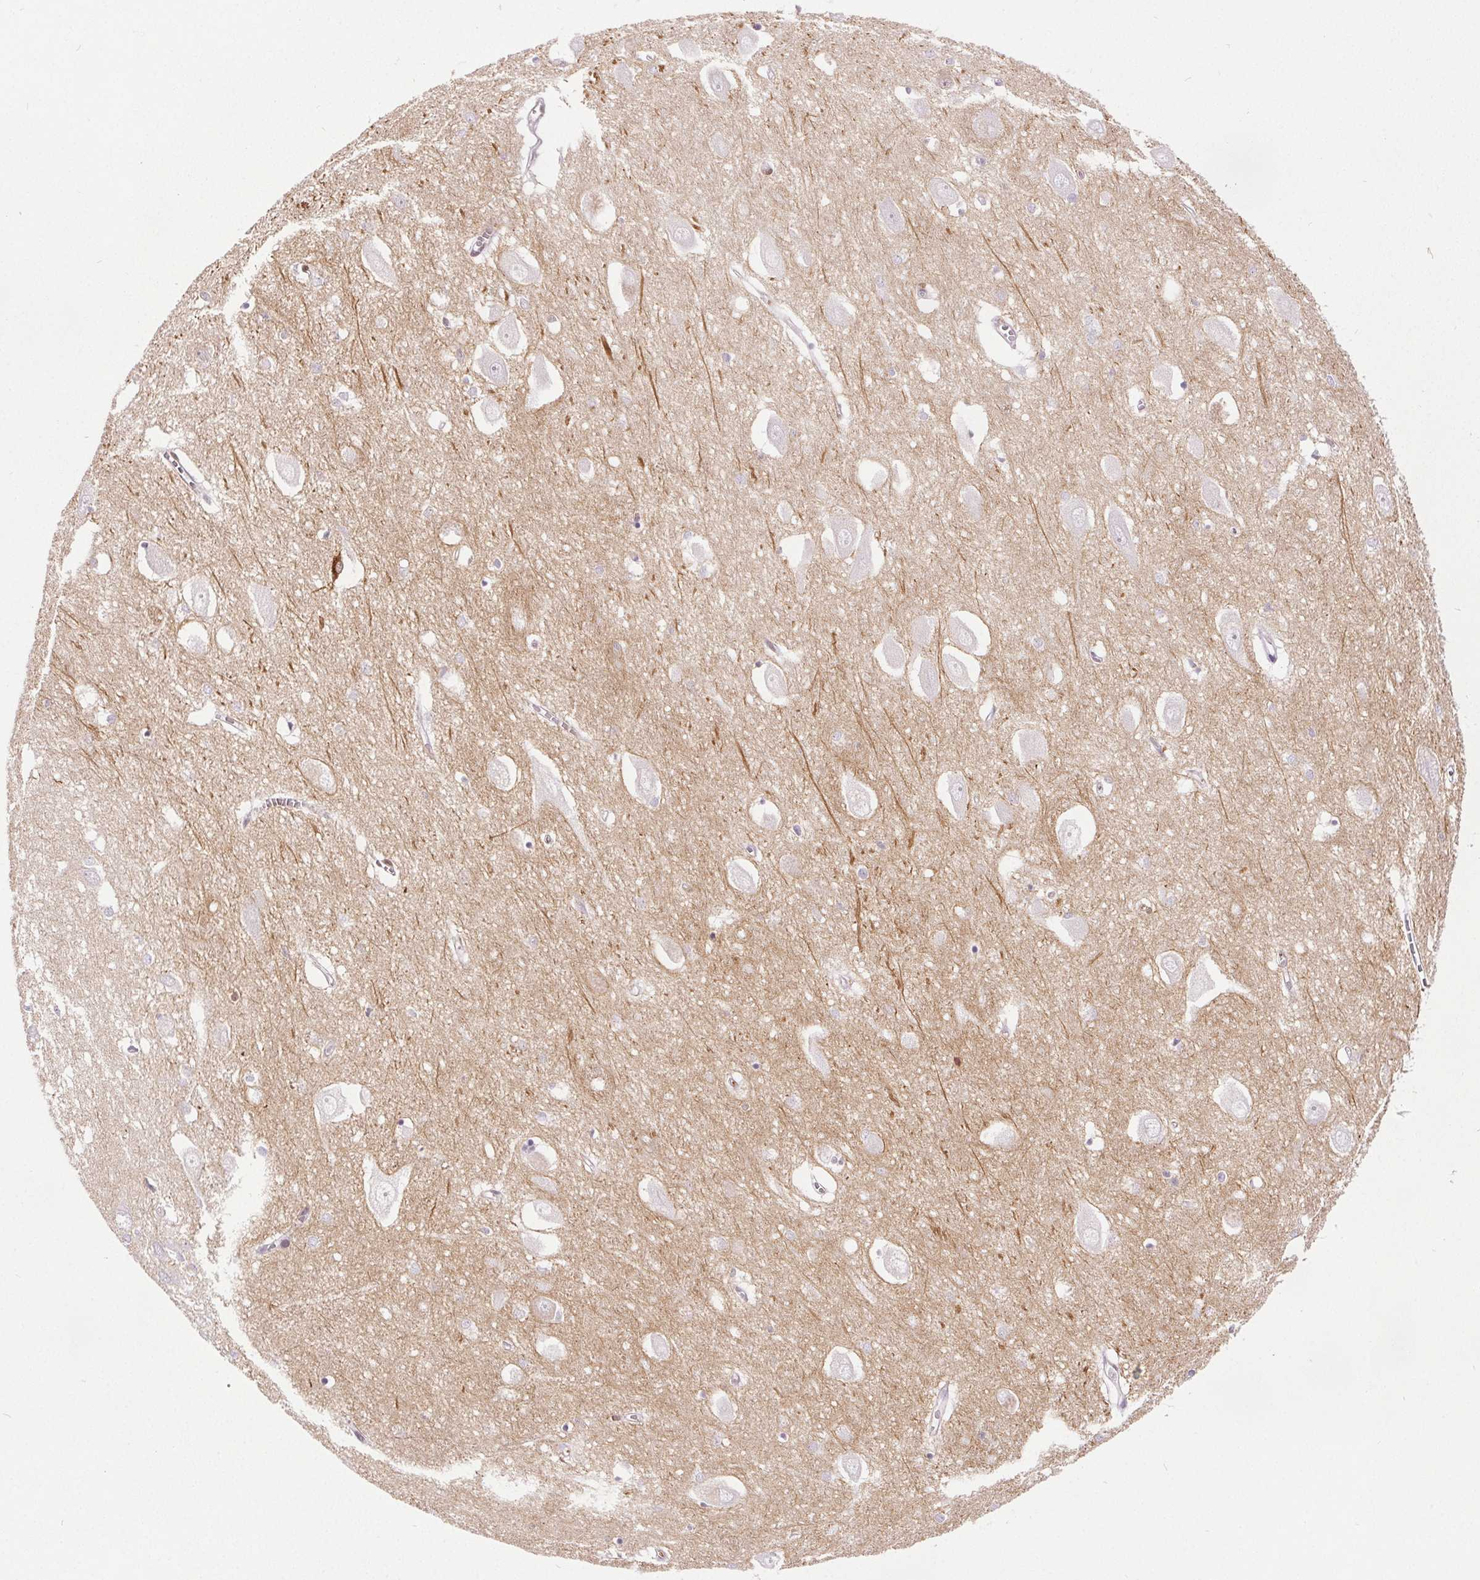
{"staining": {"intensity": "negative", "quantity": "none", "location": "none"}, "tissue": "hippocampus", "cell_type": "Glial cells", "image_type": "normal", "snomed": [{"axis": "morphology", "description": "Normal tissue, NOS"}, {"axis": "topography", "description": "Hippocampus"}], "caption": "Benign hippocampus was stained to show a protein in brown. There is no significant staining in glial cells.", "gene": "GP6", "patient": {"sex": "female", "age": 64}}